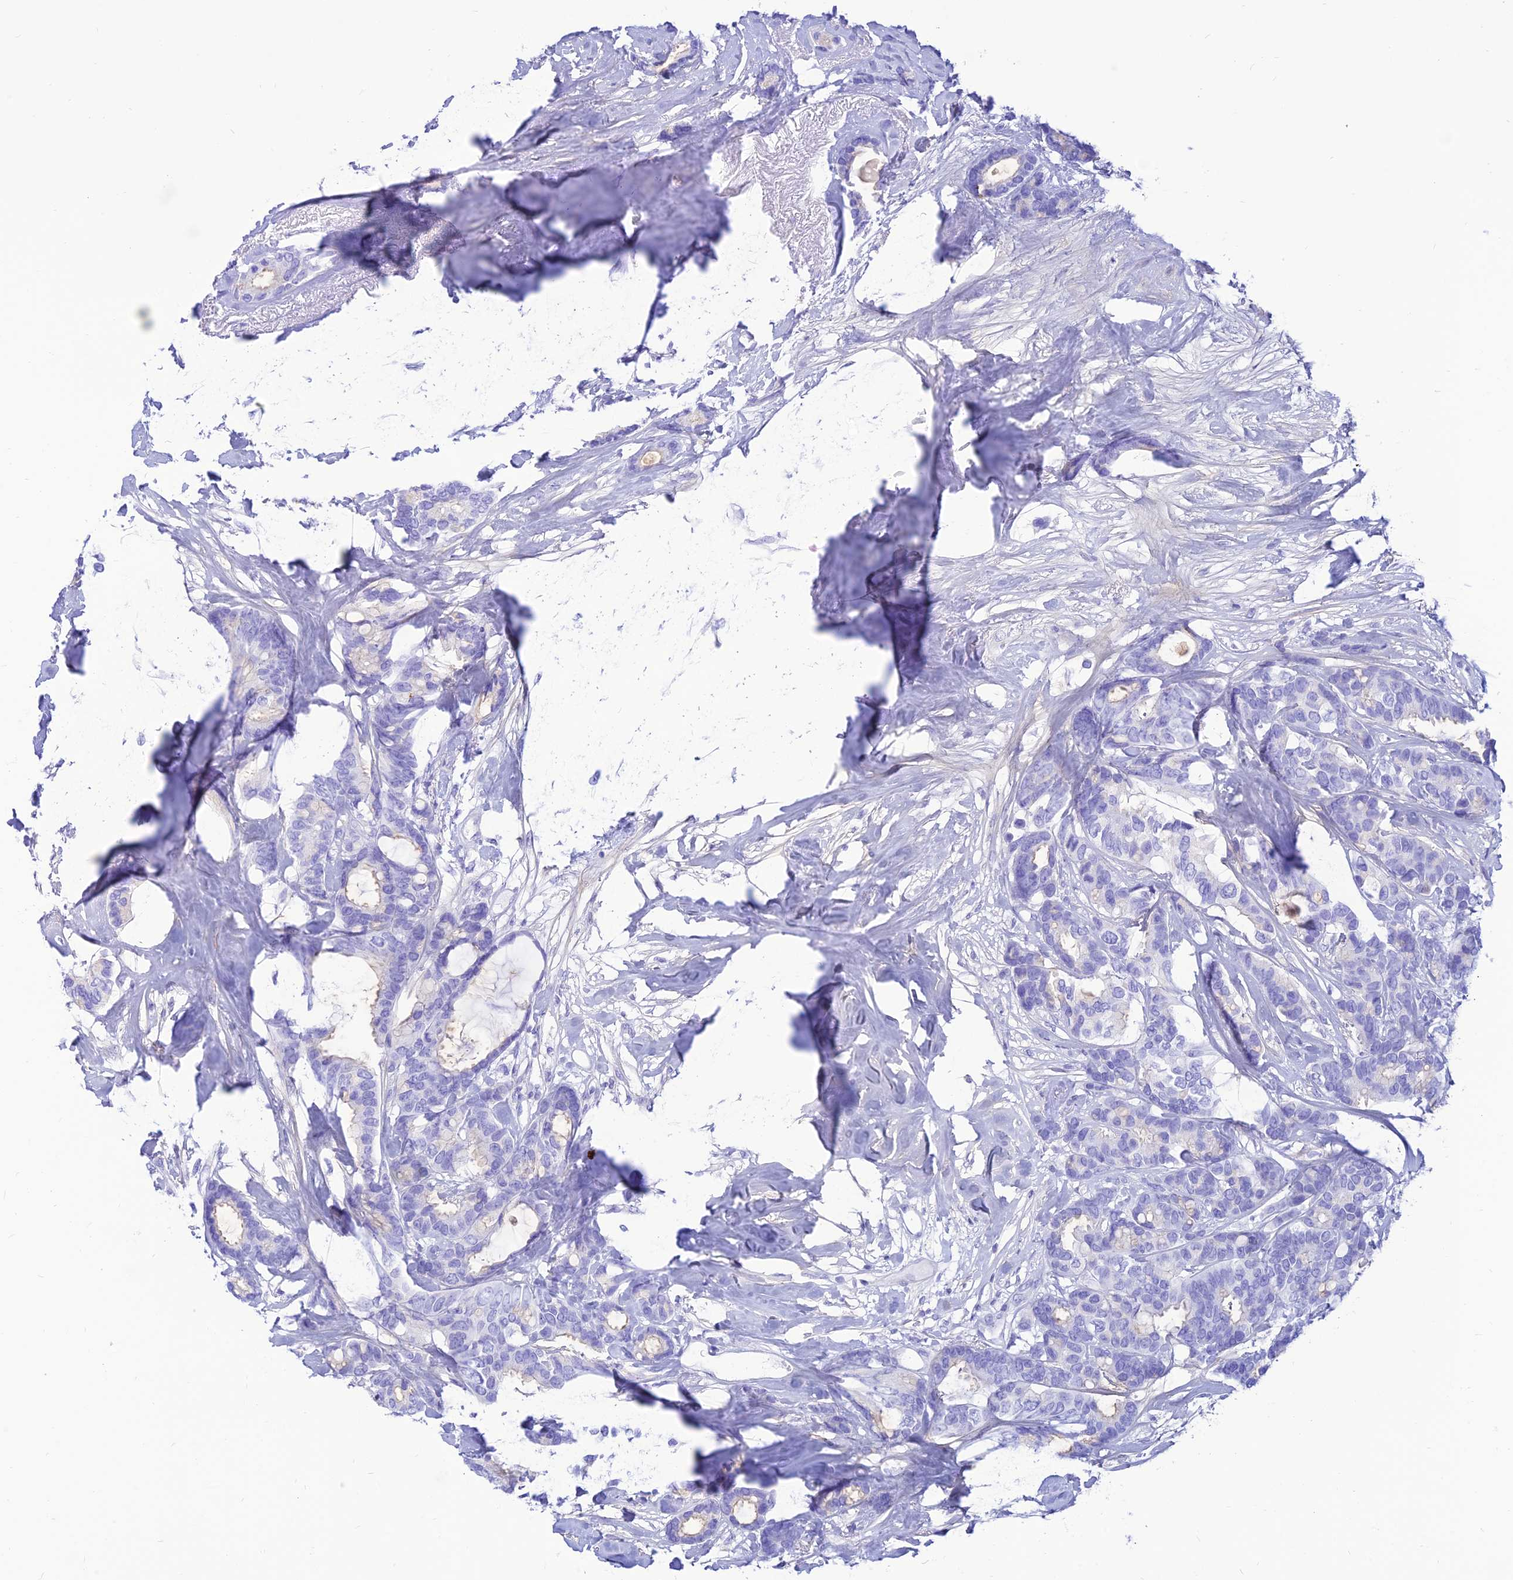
{"staining": {"intensity": "negative", "quantity": "none", "location": "none"}, "tissue": "breast cancer", "cell_type": "Tumor cells", "image_type": "cancer", "snomed": [{"axis": "morphology", "description": "Duct carcinoma"}, {"axis": "topography", "description": "Breast"}], "caption": "Invasive ductal carcinoma (breast) stained for a protein using immunohistochemistry (IHC) displays no expression tumor cells.", "gene": "PRNP", "patient": {"sex": "female", "age": 87}}